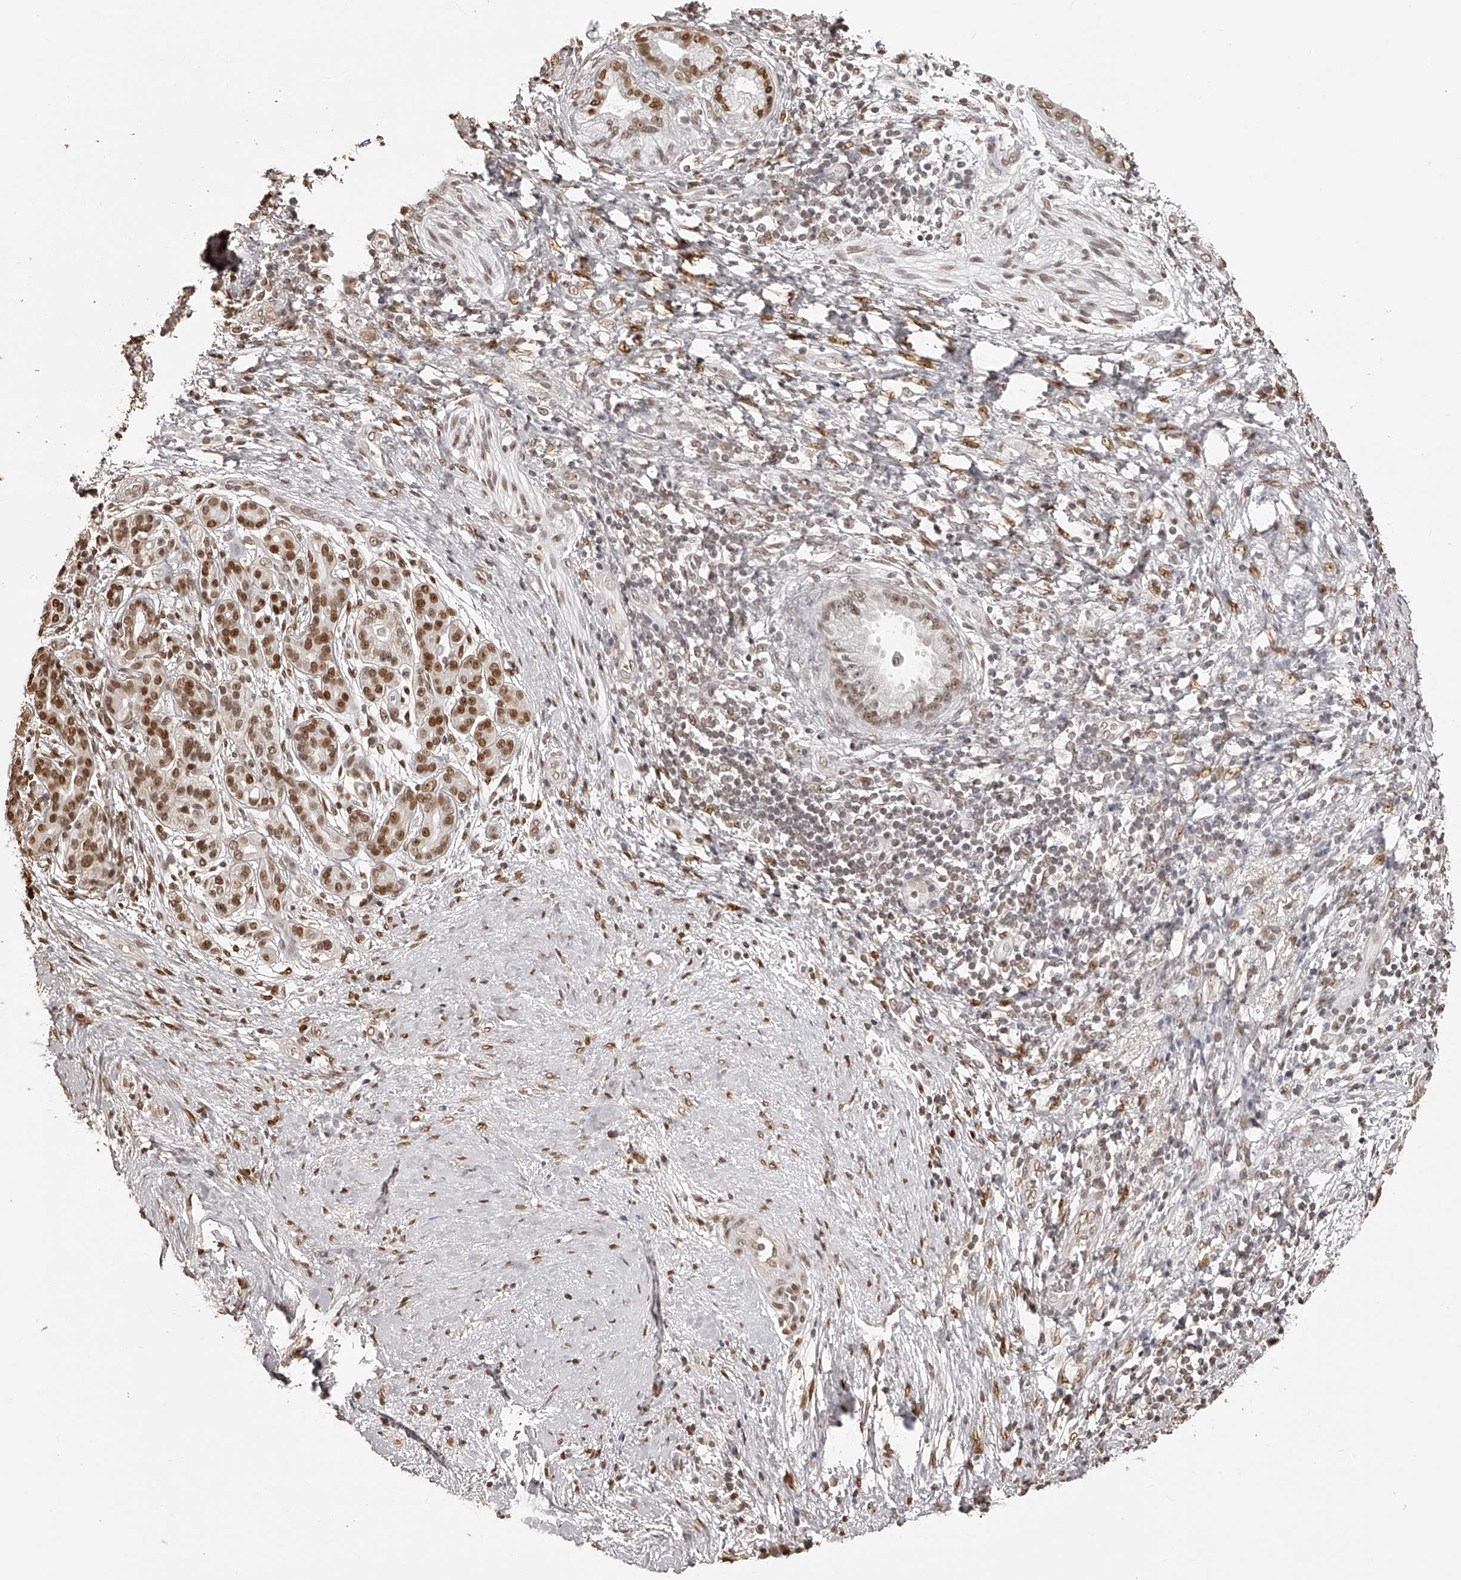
{"staining": {"intensity": "moderate", "quantity": "25%-75%", "location": "nuclear"}, "tissue": "pancreatic cancer", "cell_type": "Tumor cells", "image_type": "cancer", "snomed": [{"axis": "morphology", "description": "Adenocarcinoma, NOS"}, {"axis": "topography", "description": "Pancreas"}], "caption": "Pancreatic cancer tissue displays moderate nuclear staining in about 25%-75% of tumor cells, visualized by immunohistochemistry. (DAB (3,3'-diaminobenzidine) = brown stain, brightfield microscopy at high magnification).", "gene": "ZNF503", "patient": {"sex": "male", "age": 59}}